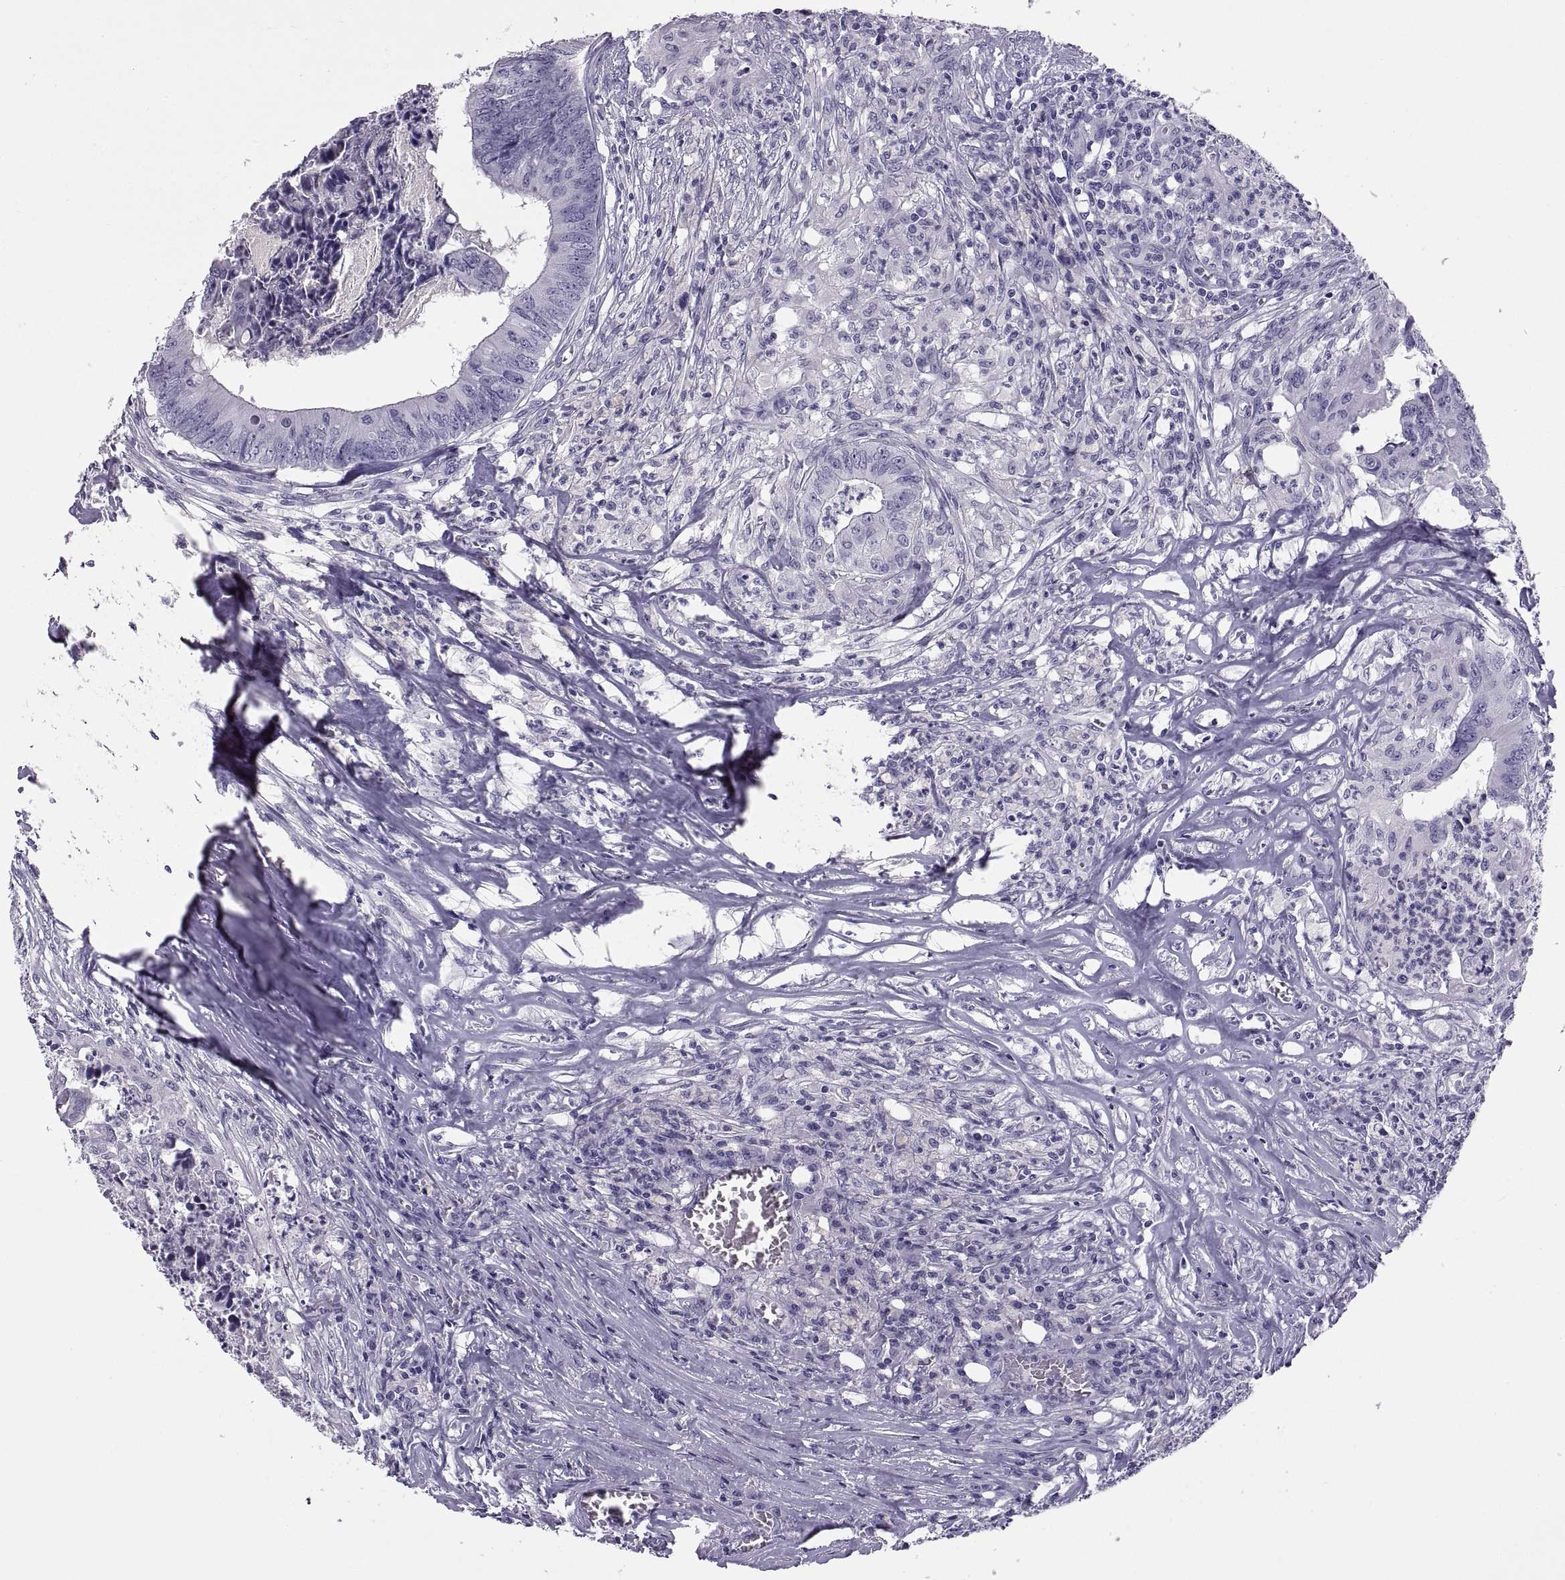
{"staining": {"intensity": "negative", "quantity": "none", "location": "none"}, "tissue": "colorectal cancer", "cell_type": "Tumor cells", "image_type": "cancer", "snomed": [{"axis": "morphology", "description": "Adenocarcinoma, NOS"}, {"axis": "topography", "description": "Colon"}], "caption": "This is an immunohistochemistry micrograph of adenocarcinoma (colorectal). There is no staining in tumor cells.", "gene": "RGS20", "patient": {"sex": "male", "age": 84}}